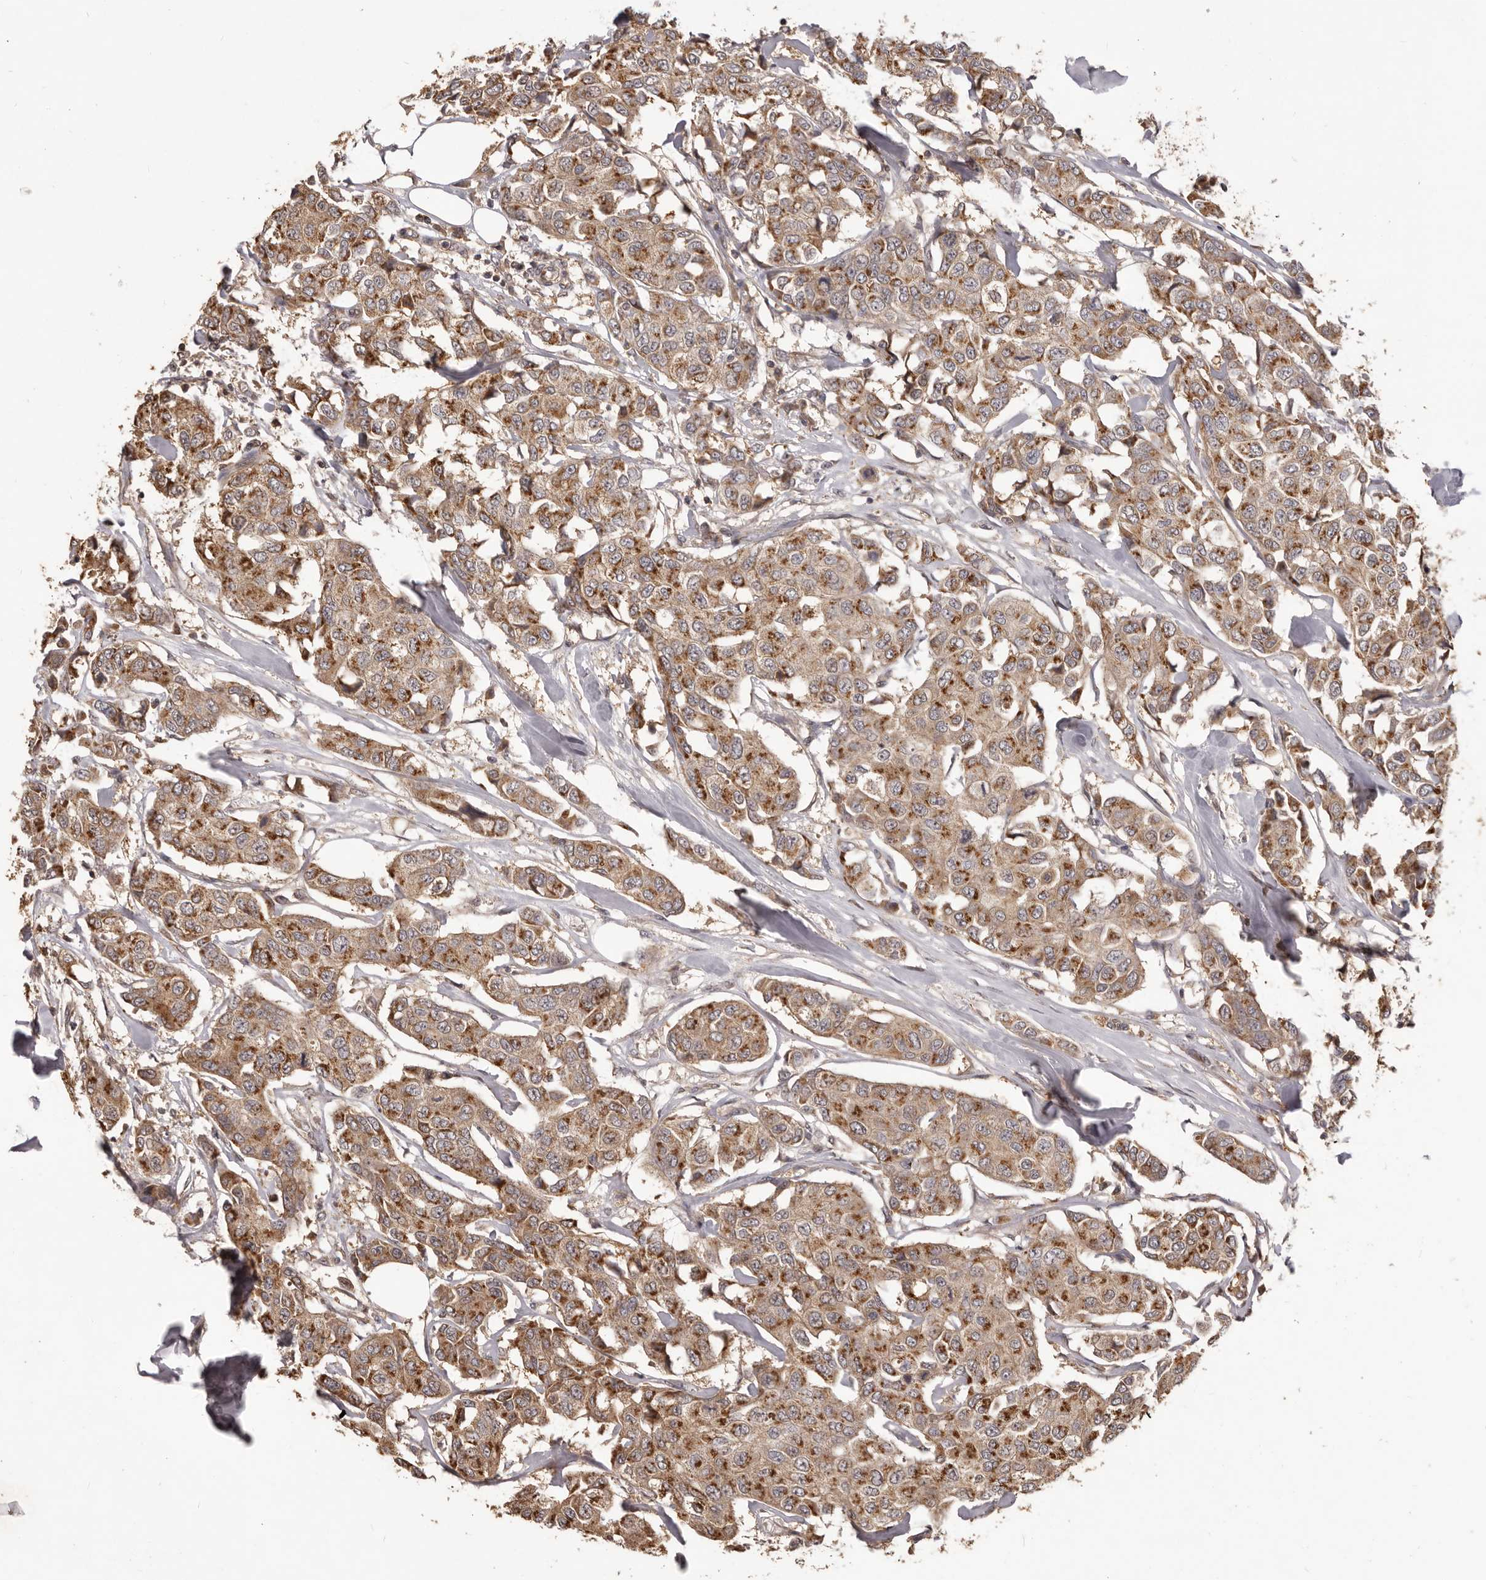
{"staining": {"intensity": "strong", "quantity": ">75%", "location": "cytoplasmic/membranous"}, "tissue": "breast cancer", "cell_type": "Tumor cells", "image_type": "cancer", "snomed": [{"axis": "morphology", "description": "Duct carcinoma"}, {"axis": "topography", "description": "Breast"}], "caption": "The photomicrograph displays a brown stain indicating the presence of a protein in the cytoplasmic/membranous of tumor cells in intraductal carcinoma (breast). (IHC, brightfield microscopy, high magnification).", "gene": "MTO1", "patient": {"sex": "female", "age": 80}}